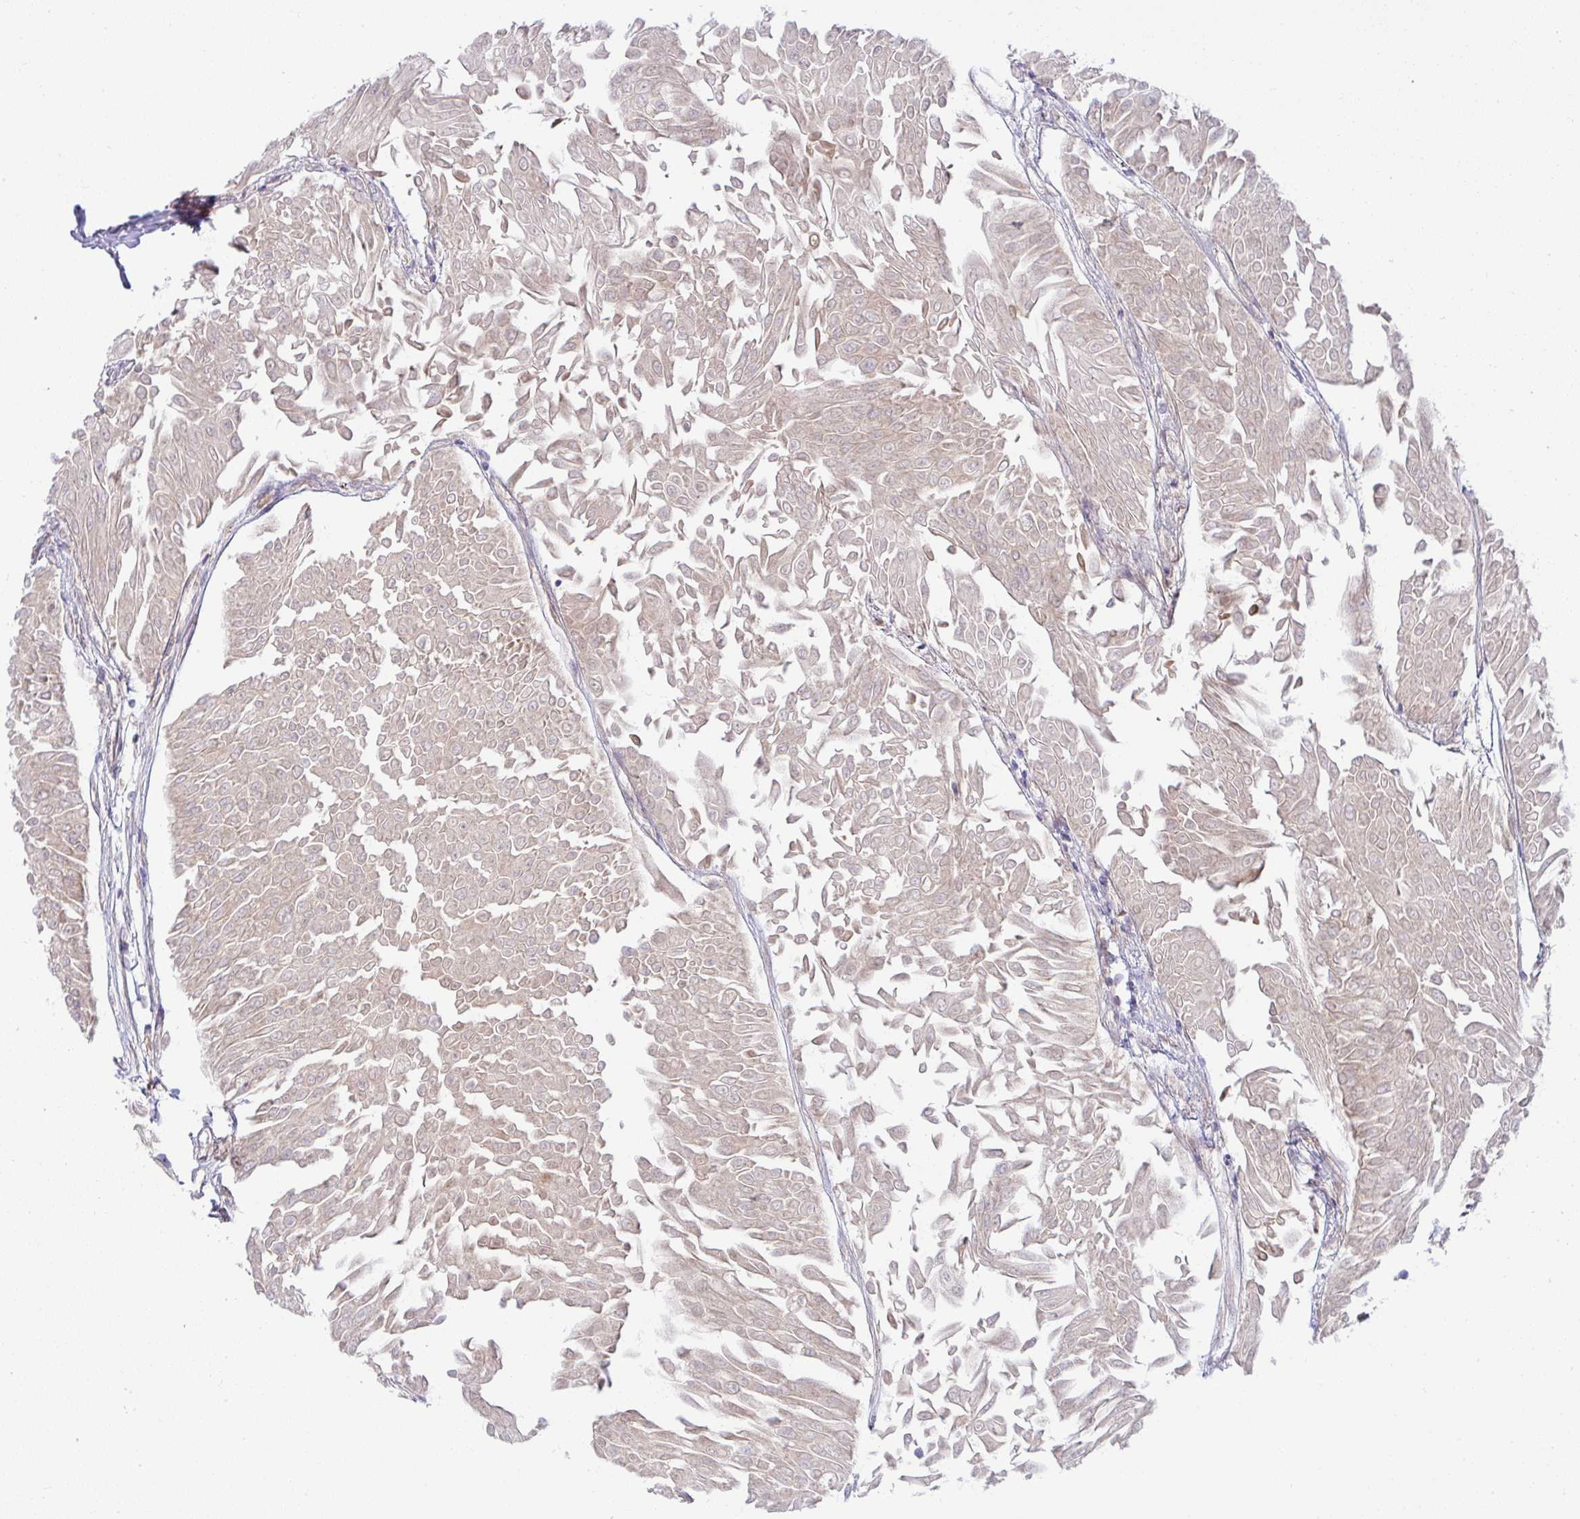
{"staining": {"intensity": "weak", "quantity": ">75%", "location": "cytoplasmic/membranous"}, "tissue": "urothelial cancer", "cell_type": "Tumor cells", "image_type": "cancer", "snomed": [{"axis": "morphology", "description": "Urothelial carcinoma, Low grade"}, {"axis": "topography", "description": "Urinary bladder"}], "caption": "Protein expression analysis of urothelial cancer displays weak cytoplasmic/membranous staining in approximately >75% of tumor cells.", "gene": "DERL2", "patient": {"sex": "male", "age": 67}}